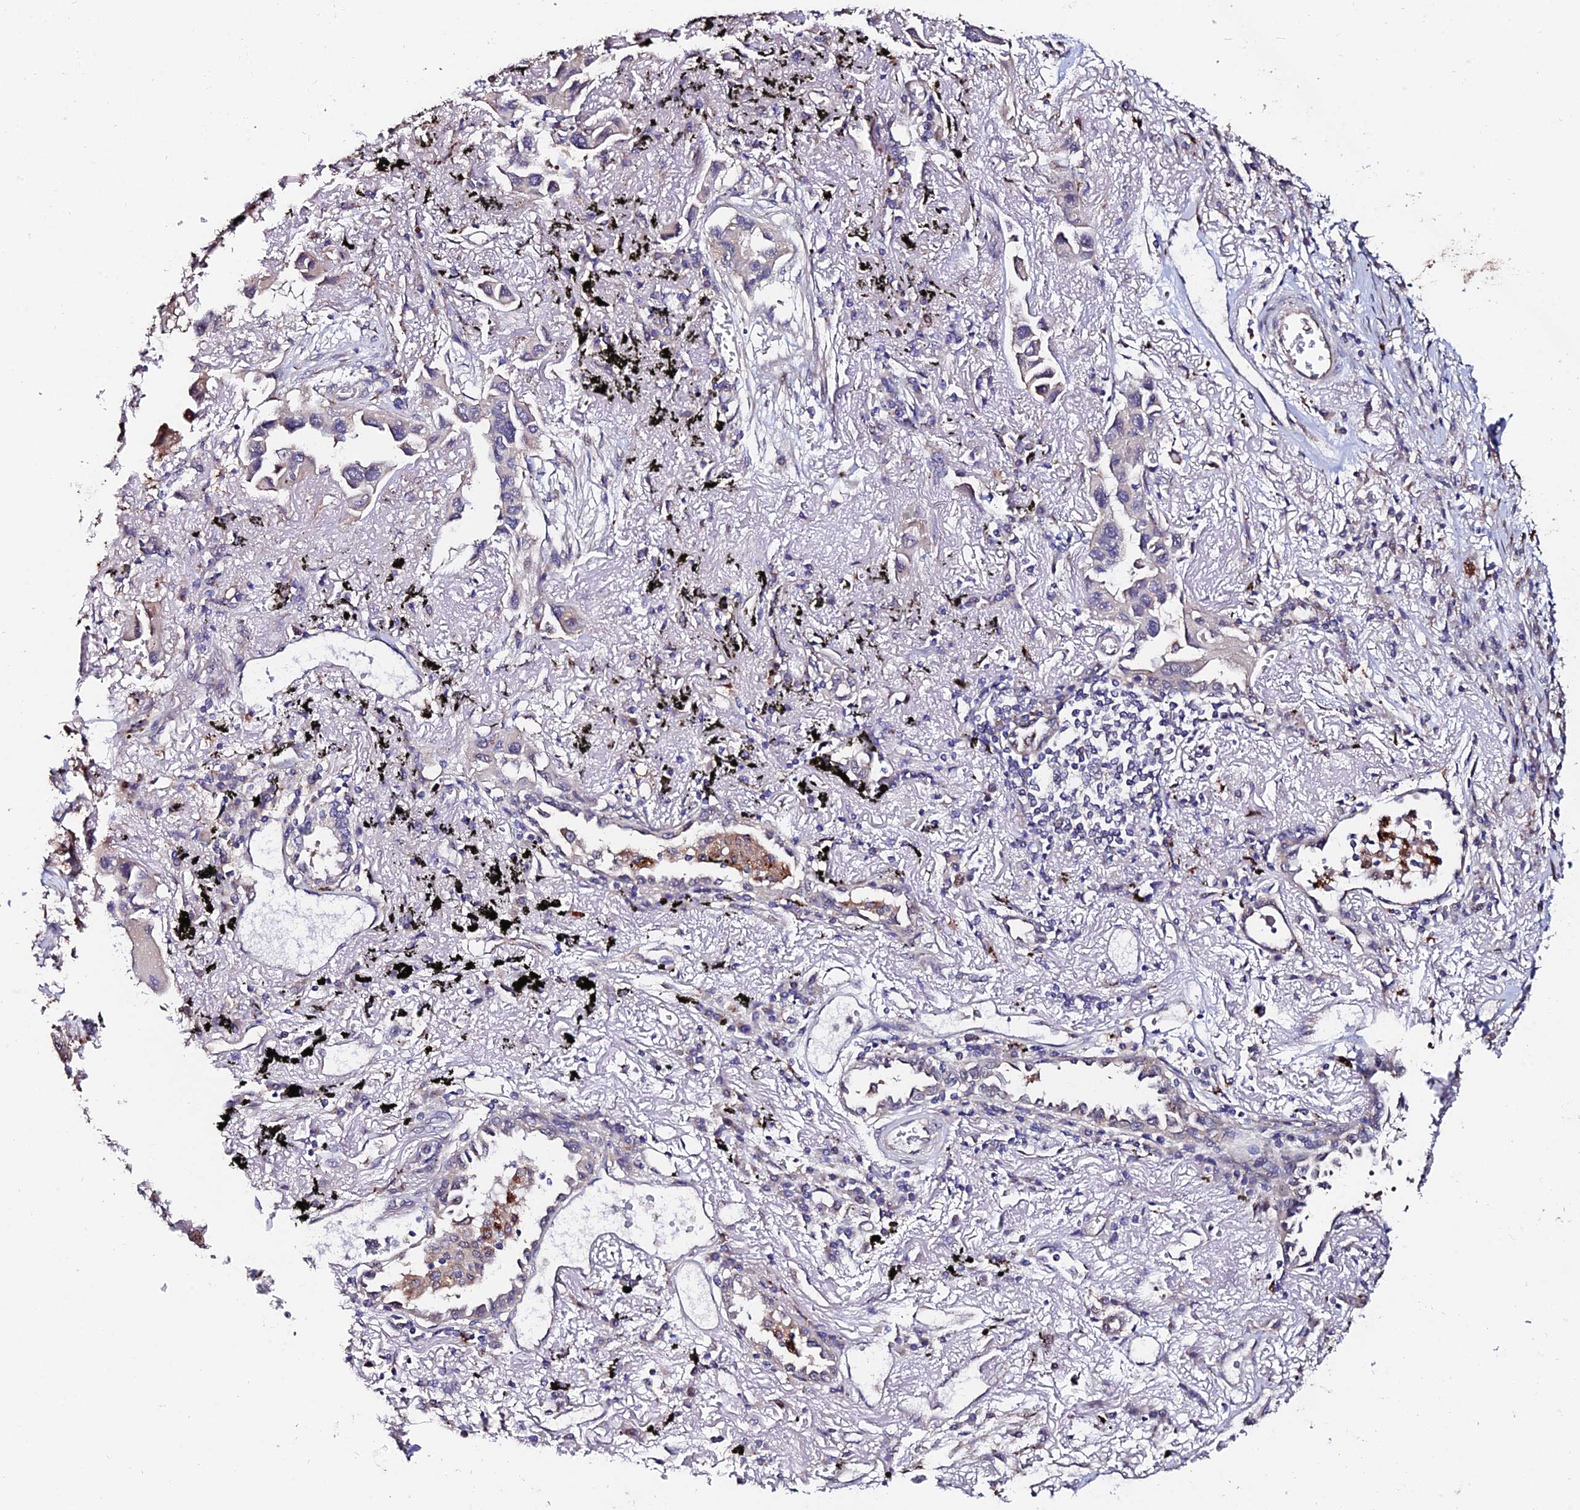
{"staining": {"intensity": "negative", "quantity": "none", "location": "none"}, "tissue": "lung cancer", "cell_type": "Tumor cells", "image_type": "cancer", "snomed": [{"axis": "morphology", "description": "Adenocarcinoma, NOS"}, {"axis": "topography", "description": "Lung"}], "caption": "DAB (3,3'-diaminobenzidine) immunohistochemical staining of human adenocarcinoma (lung) displays no significant positivity in tumor cells.", "gene": "ACTR5", "patient": {"sex": "female", "age": 76}}